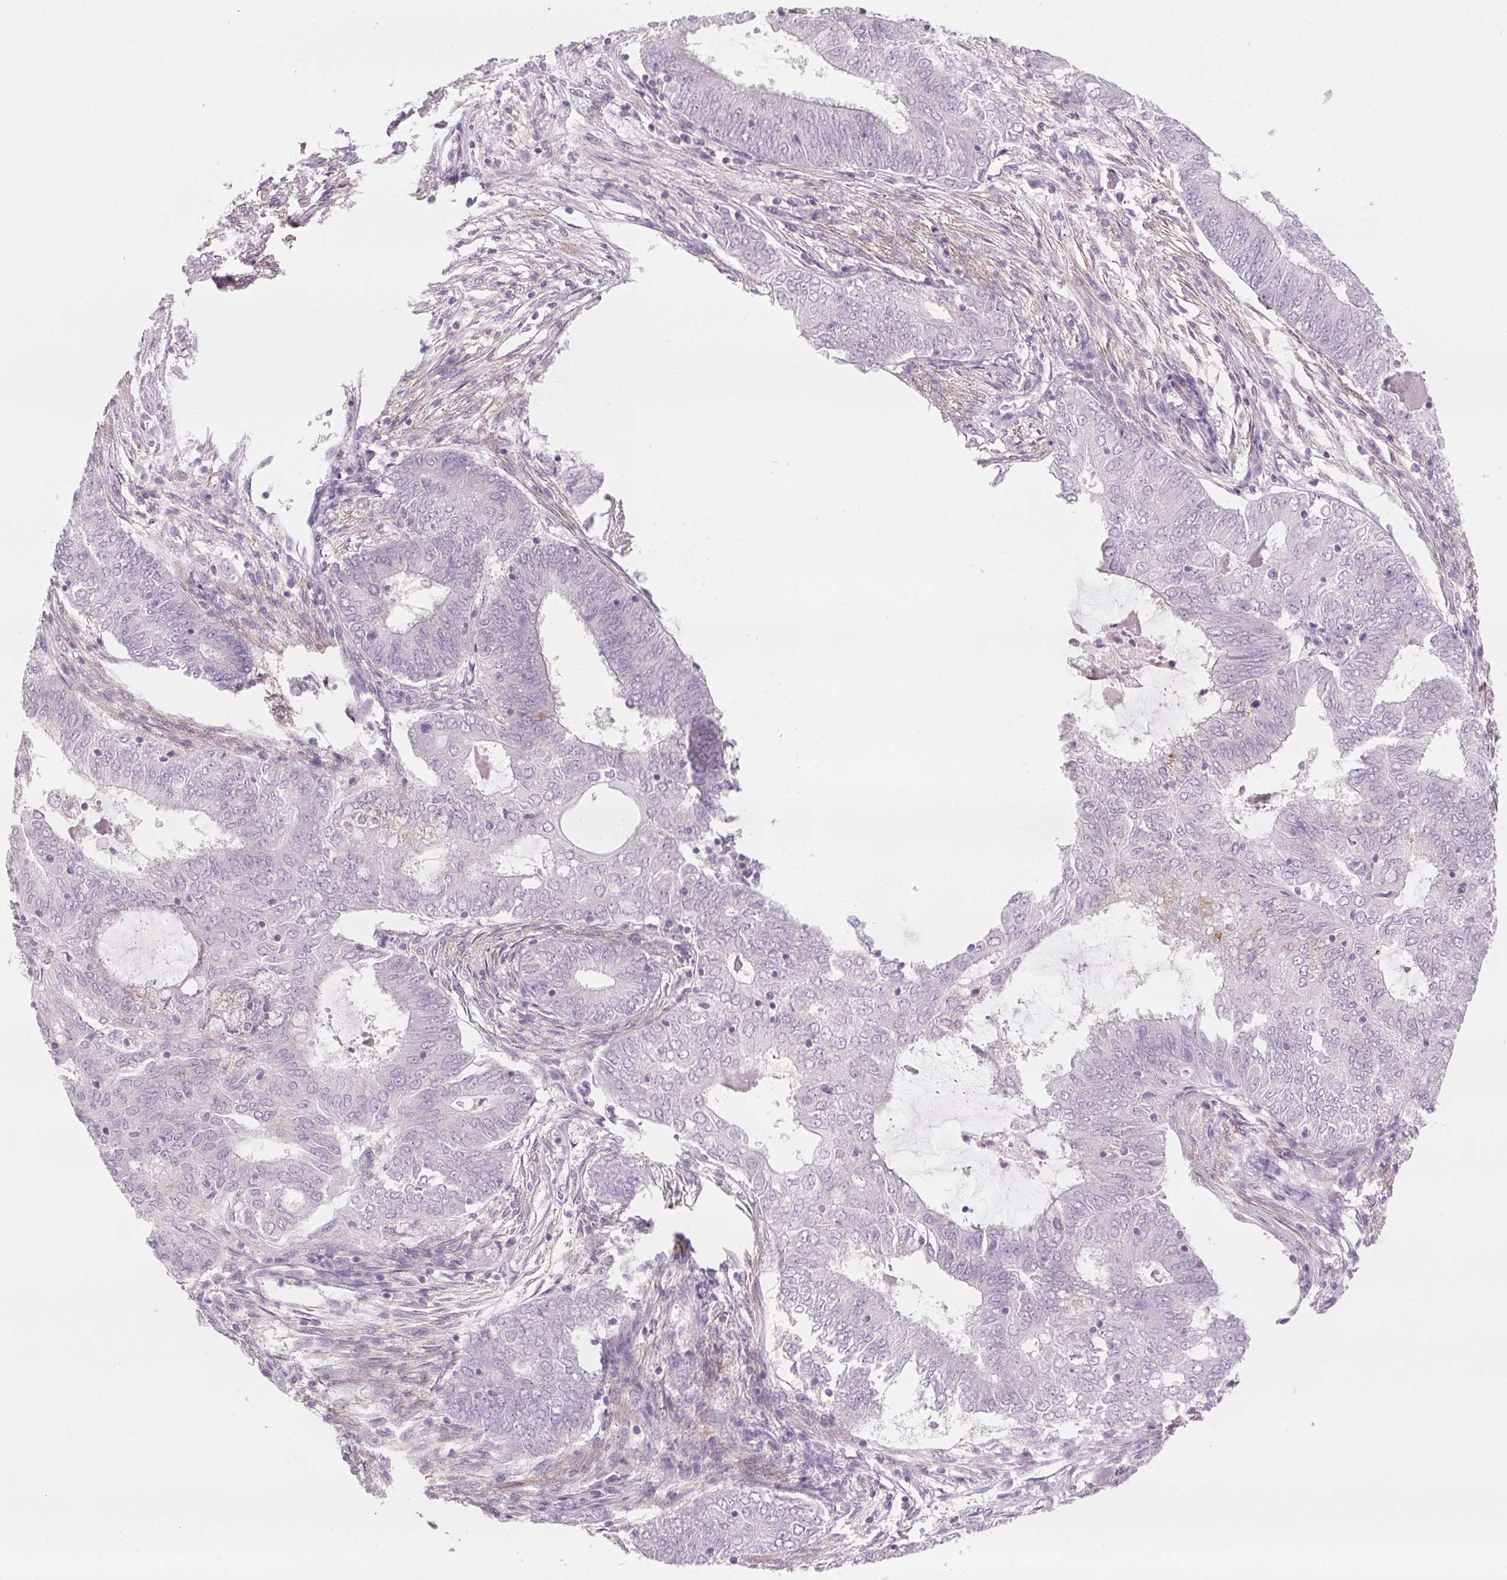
{"staining": {"intensity": "negative", "quantity": "none", "location": "none"}, "tissue": "endometrial cancer", "cell_type": "Tumor cells", "image_type": "cancer", "snomed": [{"axis": "morphology", "description": "Adenocarcinoma, NOS"}, {"axis": "topography", "description": "Endometrium"}], "caption": "IHC of endometrial adenocarcinoma shows no expression in tumor cells. (Stains: DAB (3,3'-diaminobenzidine) IHC with hematoxylin counter stain, Microscopy: brightfield microscopy at high magnification).", "gene": "HHLA2", "patient": {"sex": "female", "age": 62}}